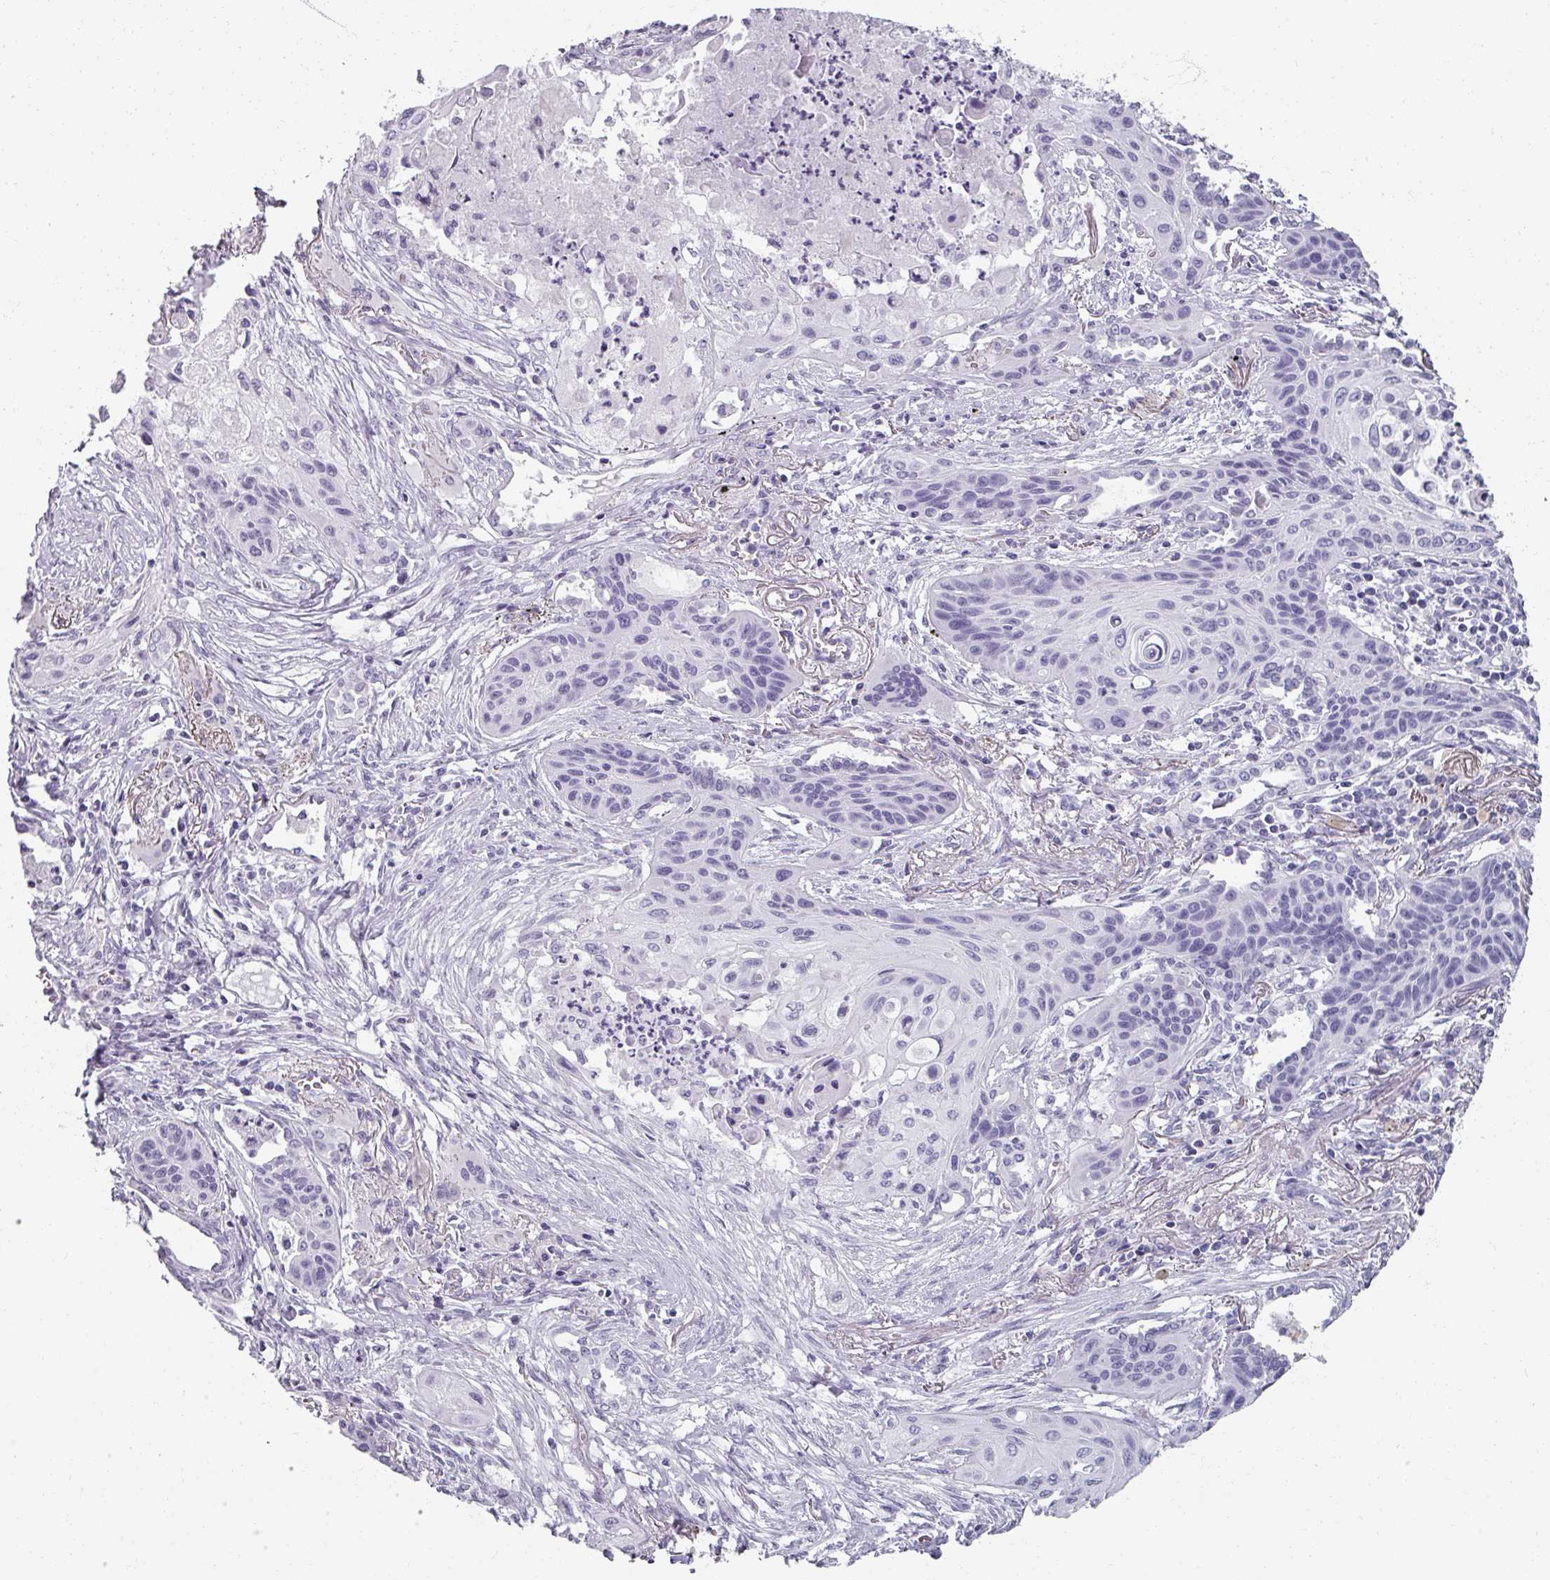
{"staining": {"intensity": "negative", "quantity": "none", "location": "none"}, "tissue": "lung cancer", "cell_type": "Tumor cells", "image_type": "cancer", "snomed": [{"axis": "morphology", "description": "Squamous cell carcinoma, NOS"}, {"axis": "topography", "description": "Lung"}], "caption": "Immunohistochemistry of lung cancer shows no staining in tumor cells.", "gene": "REG3G", "patient": {"sex": "male", "age": 71}}